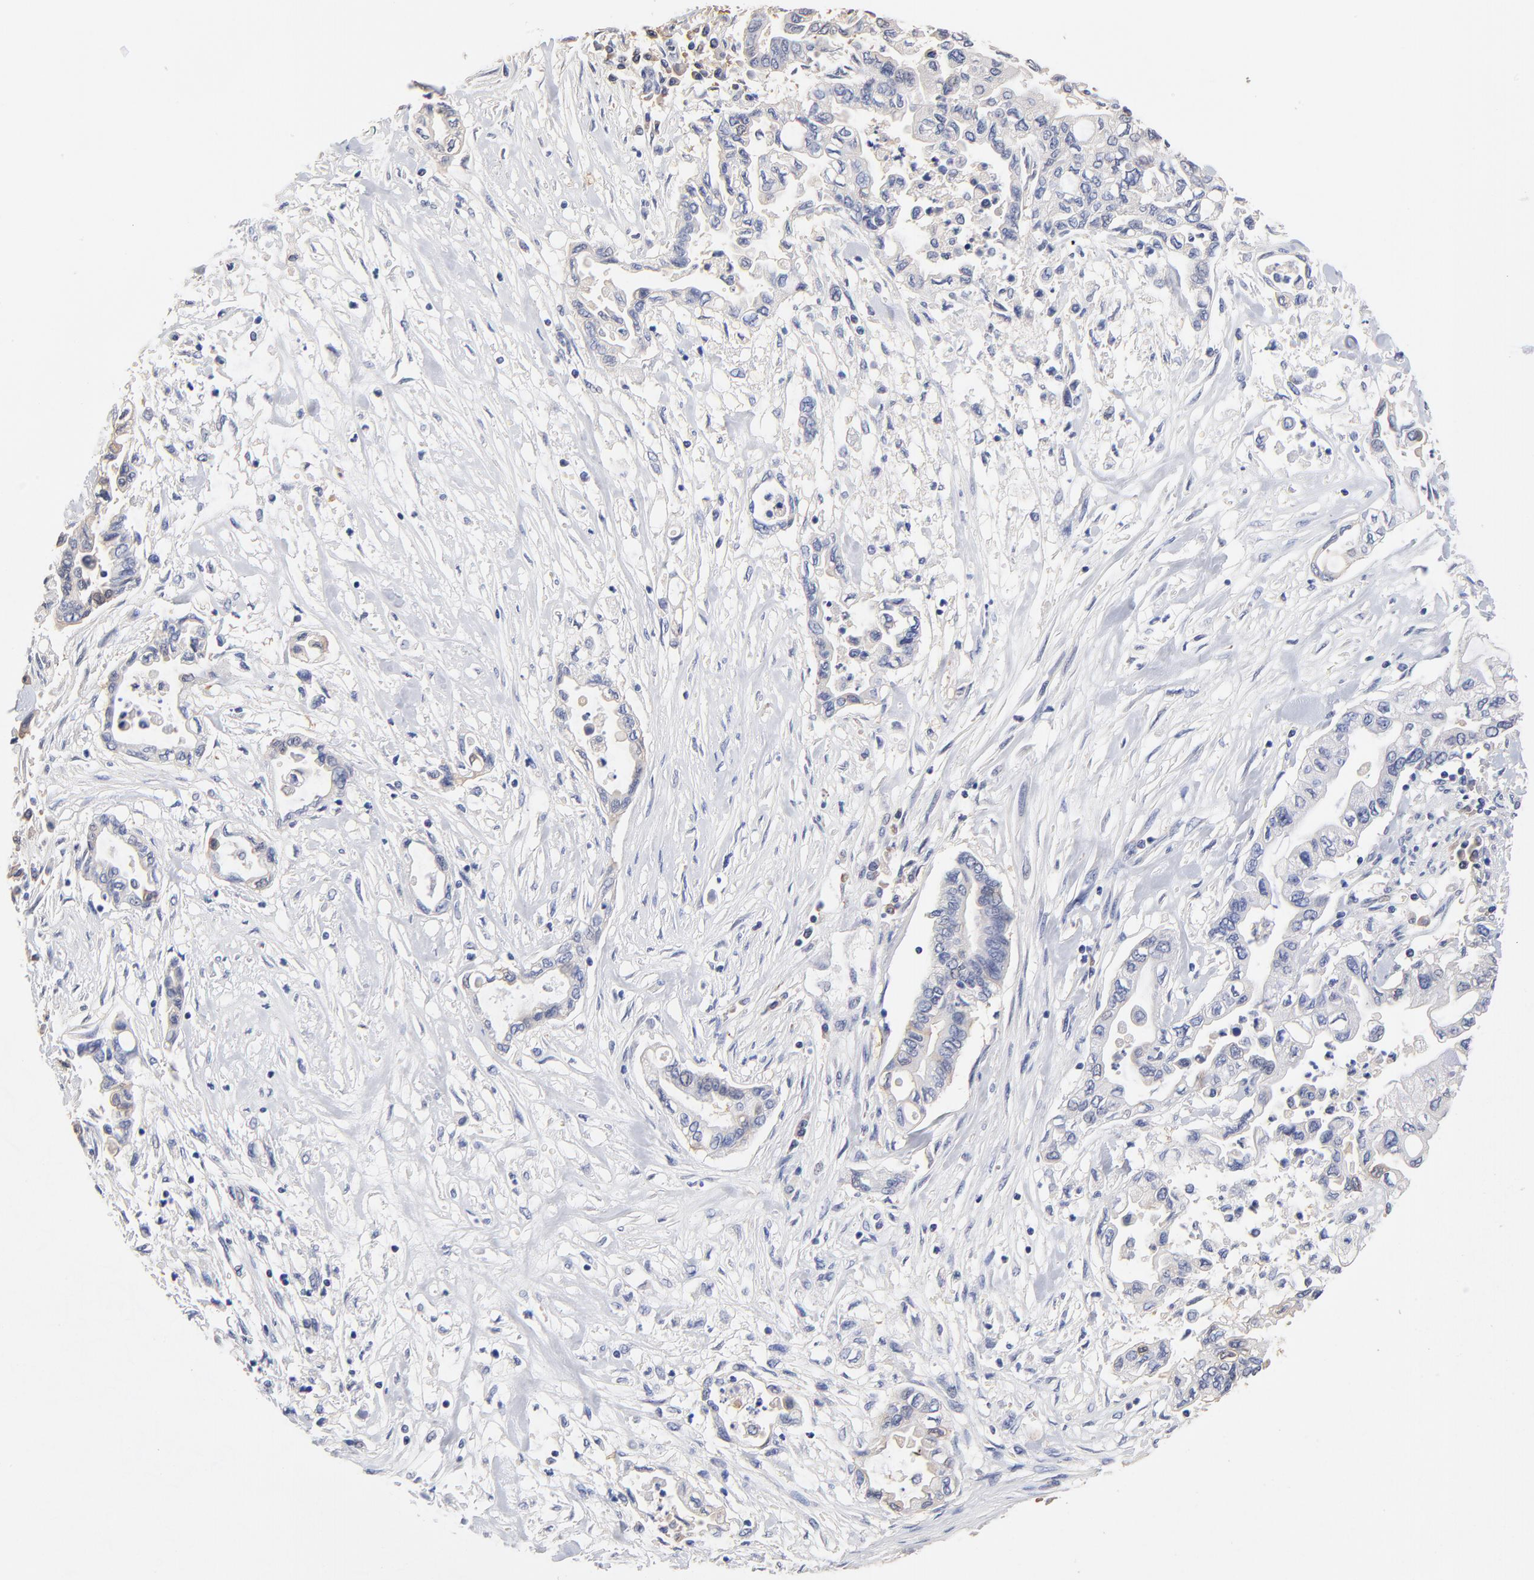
{"staining": {"intensity": "weak", "quantity": "<25%", "location": "cytoplasmic/membranous"}, "tissue": "pancreatic cancer", "cell_type": "Tumor cells", "image_type": "cancer", "snomed": [{"axis": "morphology", "description": "Adenocarcinoma, NOS"}, {"axis": "topography", "description": "Pancreas"}], "caption": "Immunohistochemical staining of human pancreatic cancer demonstrates no significant positivity in tumor cells.", "gene": "TWNK", "patient": {"sex": "female", "age": 57}}